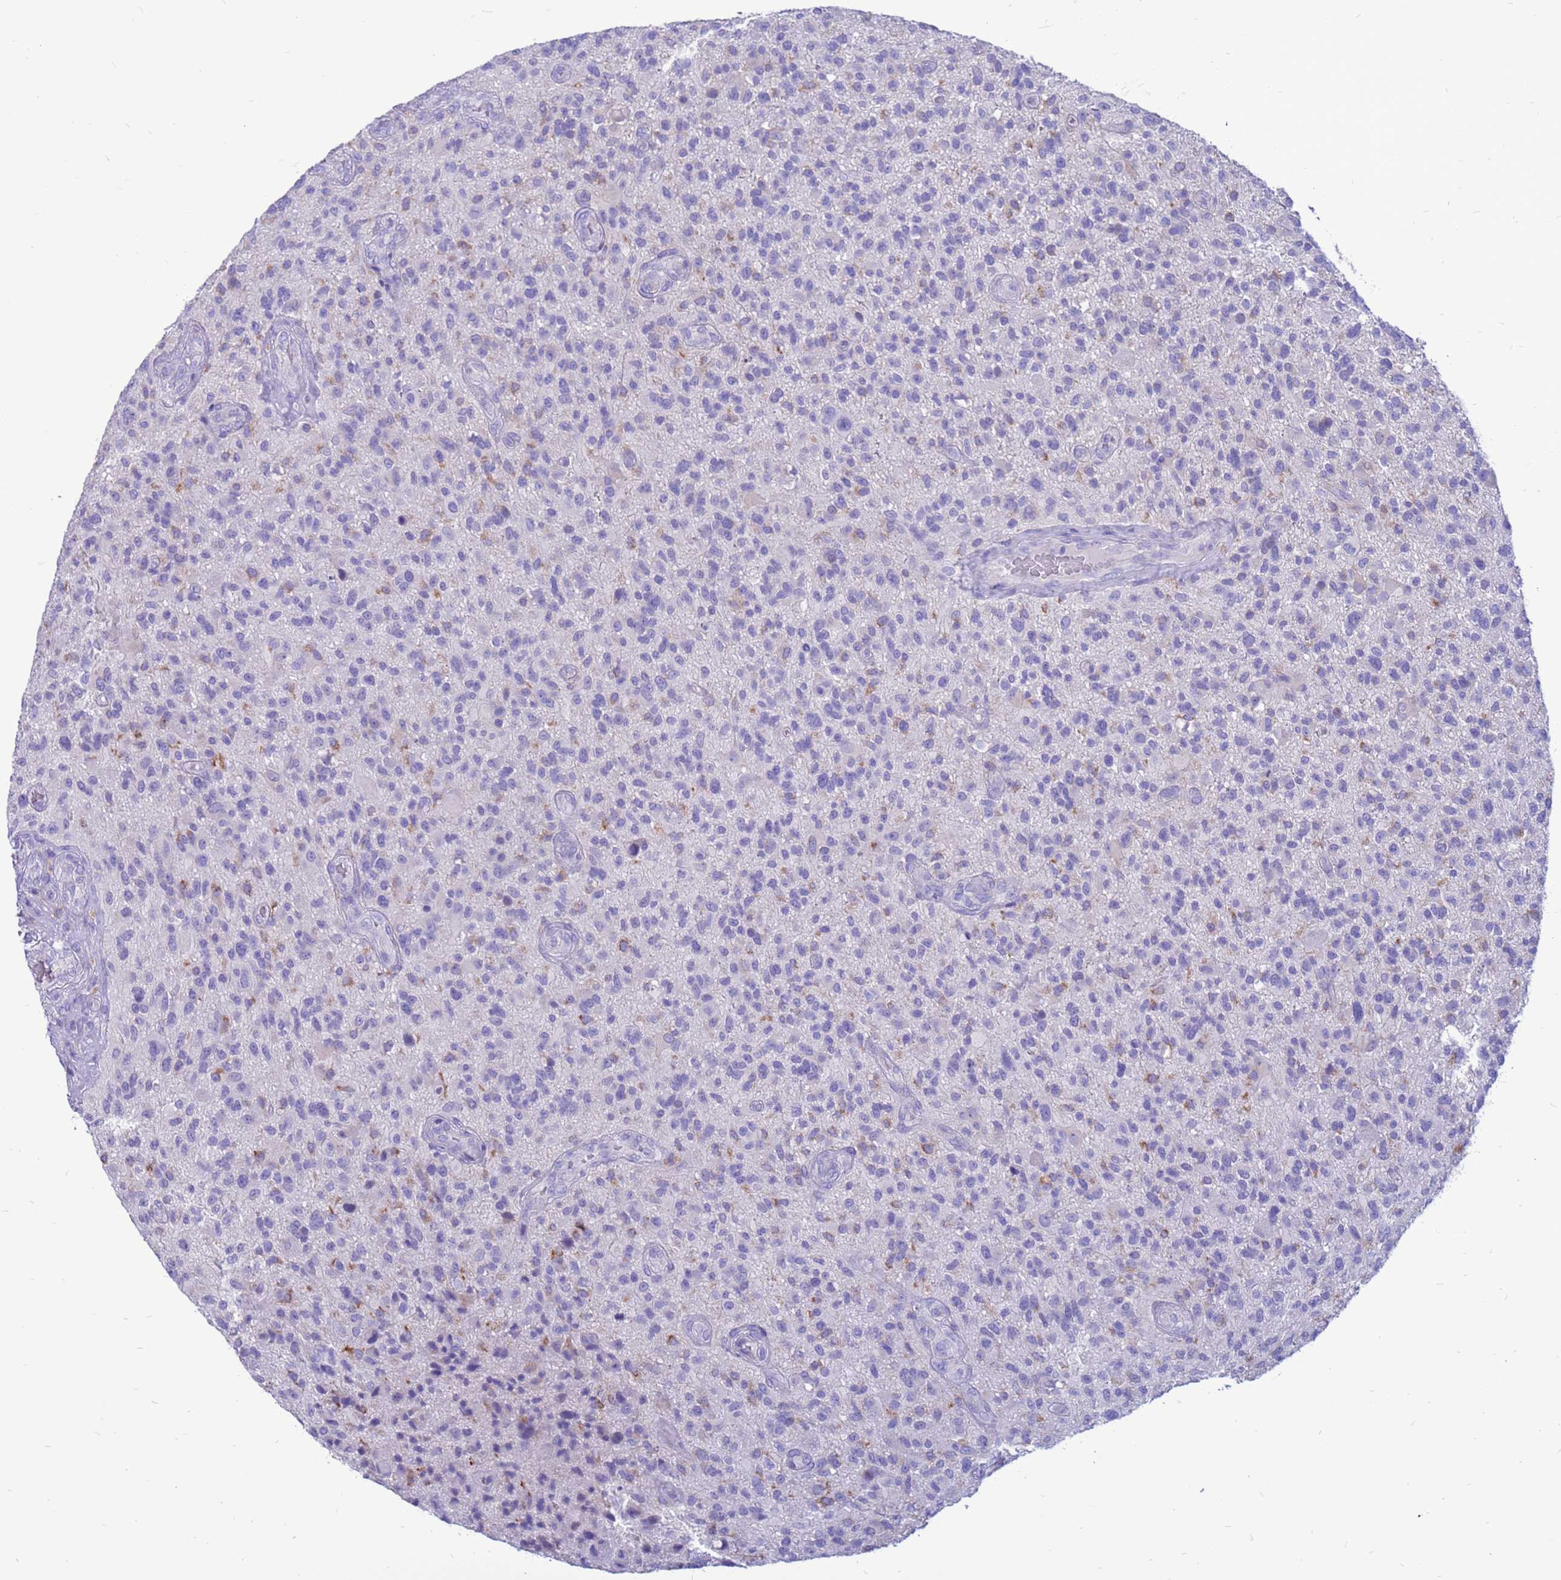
{"staining": {"intensity": "negative", "quantity": "none", "location": "none"}, "tissue": "glioma", "cell_type": "Tumor cells", "image_type": "cancer", "snomed": [{"axis": "morphology", "description": "Glioma, malignant, High grade"}, {"axis": "topography", "description": "Brain"}], "caption": "Protein analysis of glioma displays no significant staining in tumor cells.", "gene": "PDE10A", "patient": {"sex": "male", "age": 47}}